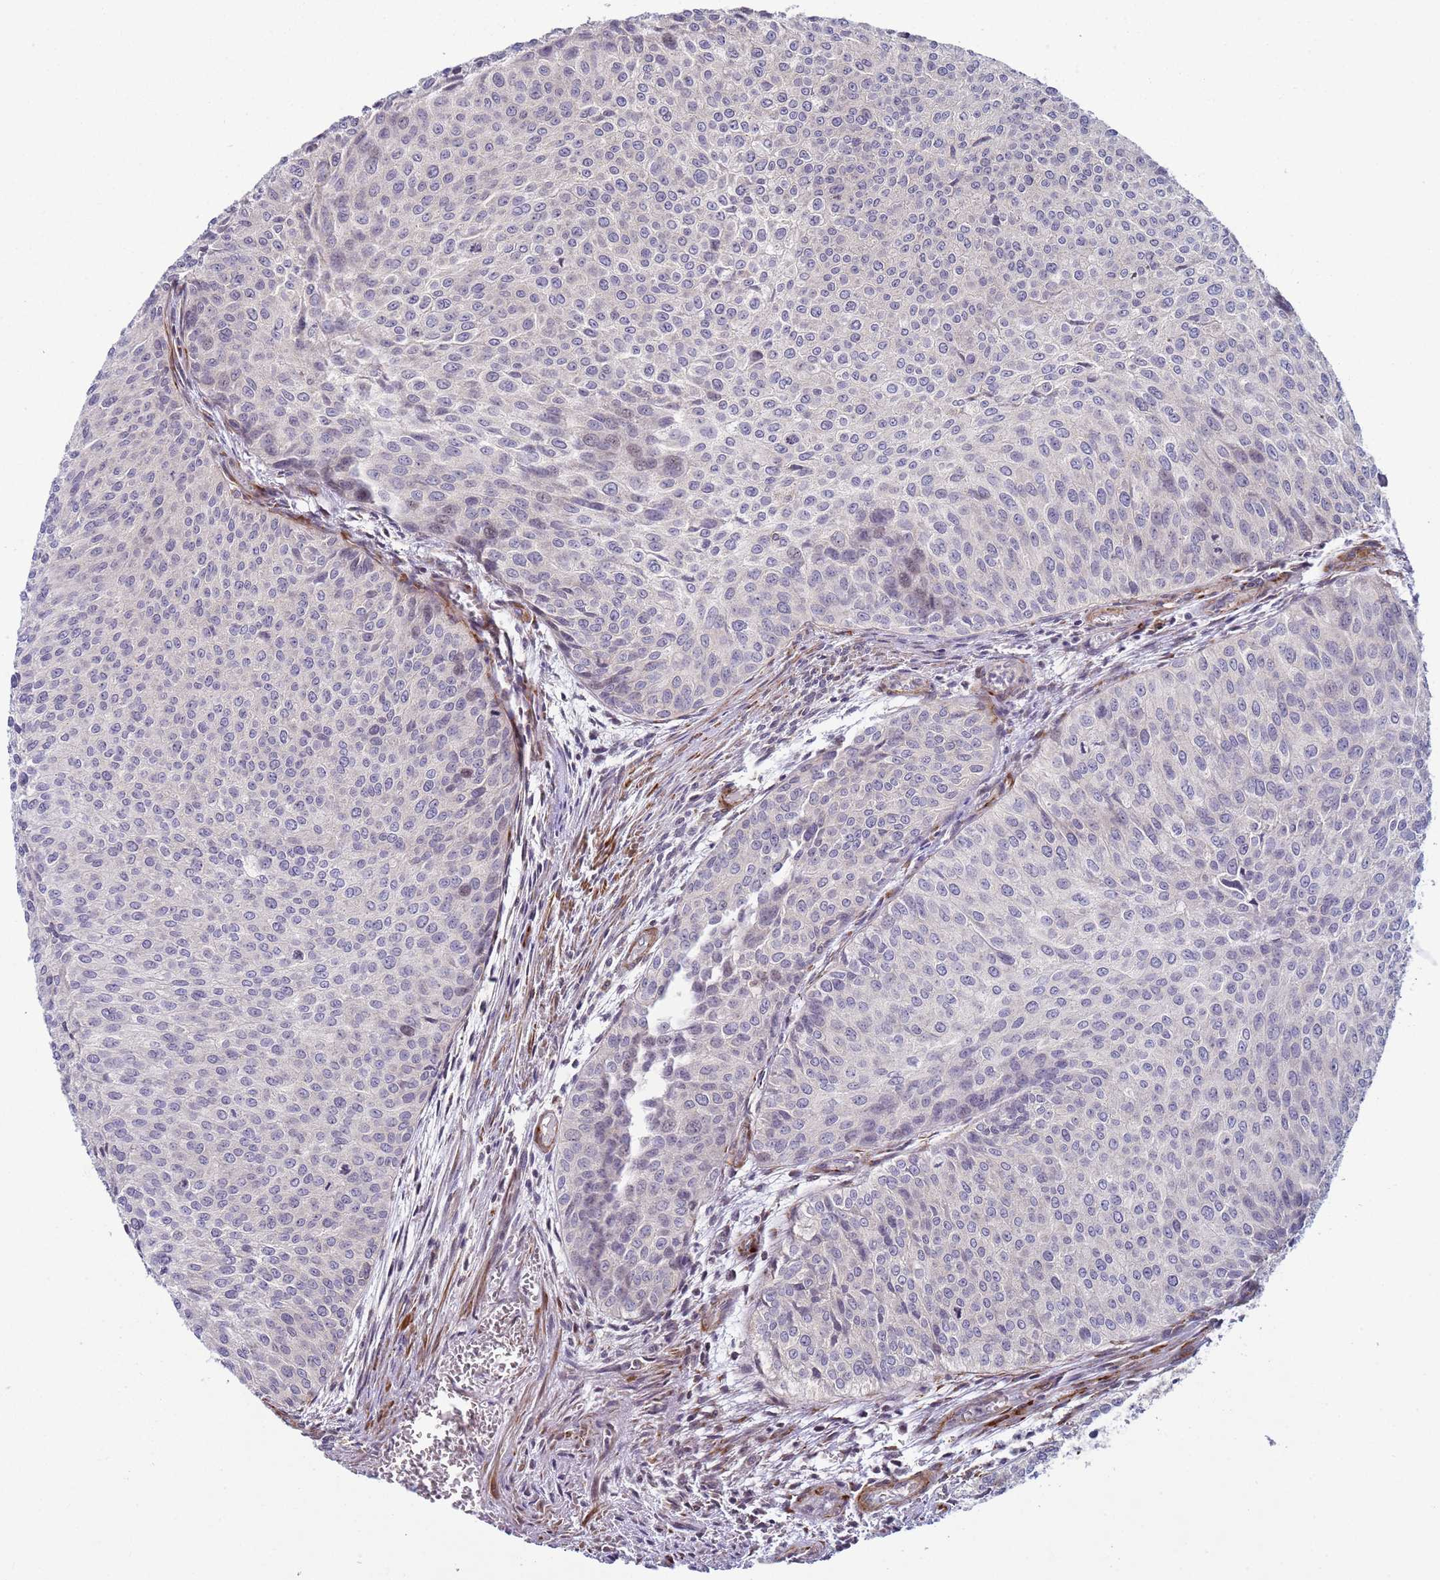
{"staining": {"intensity": "negative", "quantity": "none", "location": "none"}, "tissue": "urothelial cancer", "cell_type": "Tumor cells", "image_type": "cancer", "snomed": [{"axis": "morphology", "description": "Urothelial carcinoma, Low grade"}, {"axis": "topography", "description": "Urinary bladder"}], "caption": "This is an immunohistochemistry micrograph of human urothelial cancer. There is no staining in tumor cells.", "gene": "SNAPC4", "patient": {"sex": "male", "age": 84}}